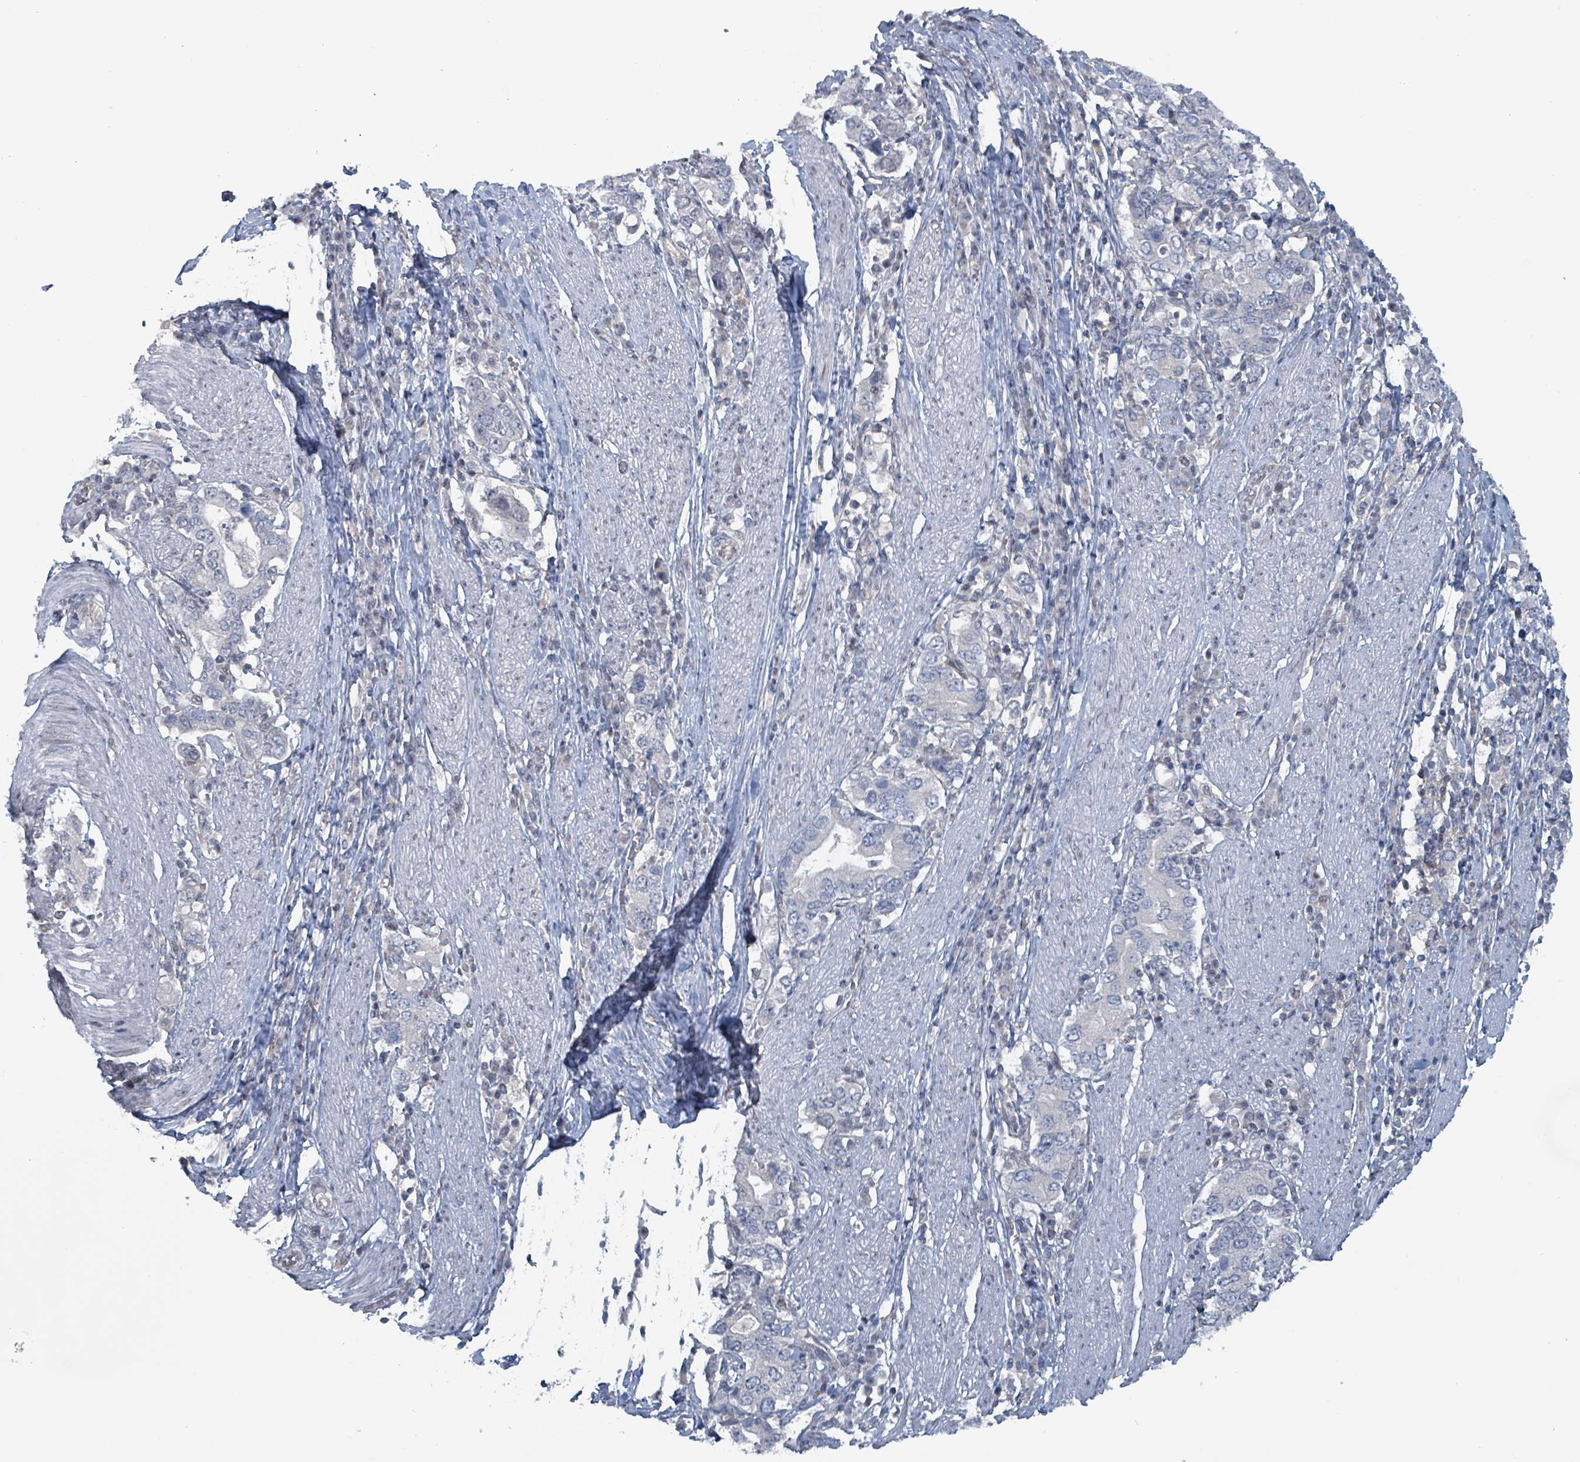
{"staining": {"intensity": "negative", "quantity": "none", "location": "none"}, "tissue": "stomach cancer", "cell_type": "Tumor cells", "image_type": "cancer", "snomed": [{"axis": "morphology", "description": "Adenocarcinoma, NOS"}, {"axis": "topography", "description": "Stomach, upper"}, {"axis": "topography", "description": "Stomach"}], "caption": "Adenocarcinoma (stomach) was stained to show a protein in brown. There is no significant positivity in tumor cells. (Immunohistochemistry, brightfield microscopy, high magnification).", "gene": "BIVM", "patient": {"sex": "male", "age": 62}}